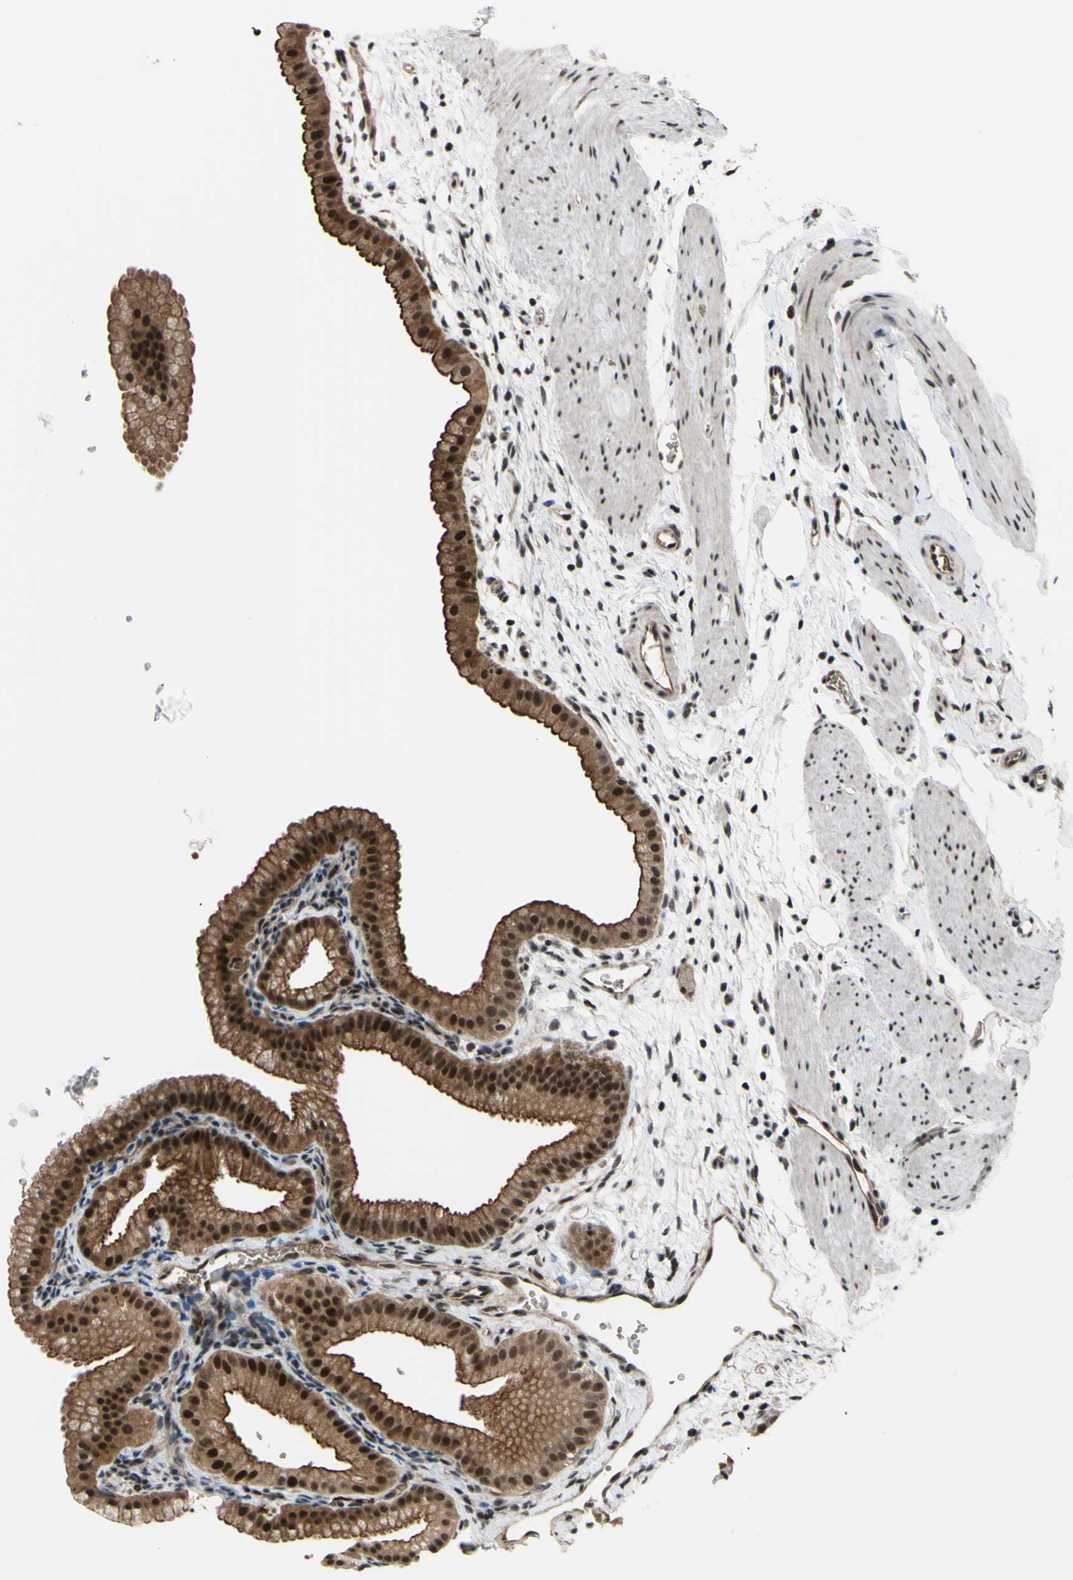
{"staining": {"intensity": "strong", "quantity": ">75%", "location": "cytoplasmic/membranous,nuclear"}, "tissue": "gallbladder", "cell_type": "Glandular cells", "image_type": "normal", "snomed": [{"axis": "morphology", "description": "Normal tissue, NOS"}, {"axis": "topography", "description": "Gallbladder"}], "caption": "This image displays benign gallbladder stained with immunohistochemistry (IHC) to label a protein in brown. The cytoplasmic/membranous,nuclear of glandular cells show strong positivity for the protein. Nuclei are counter-stained blue.", "gene": "THAP12", "patient": {"sex": "female", "age": 64}}